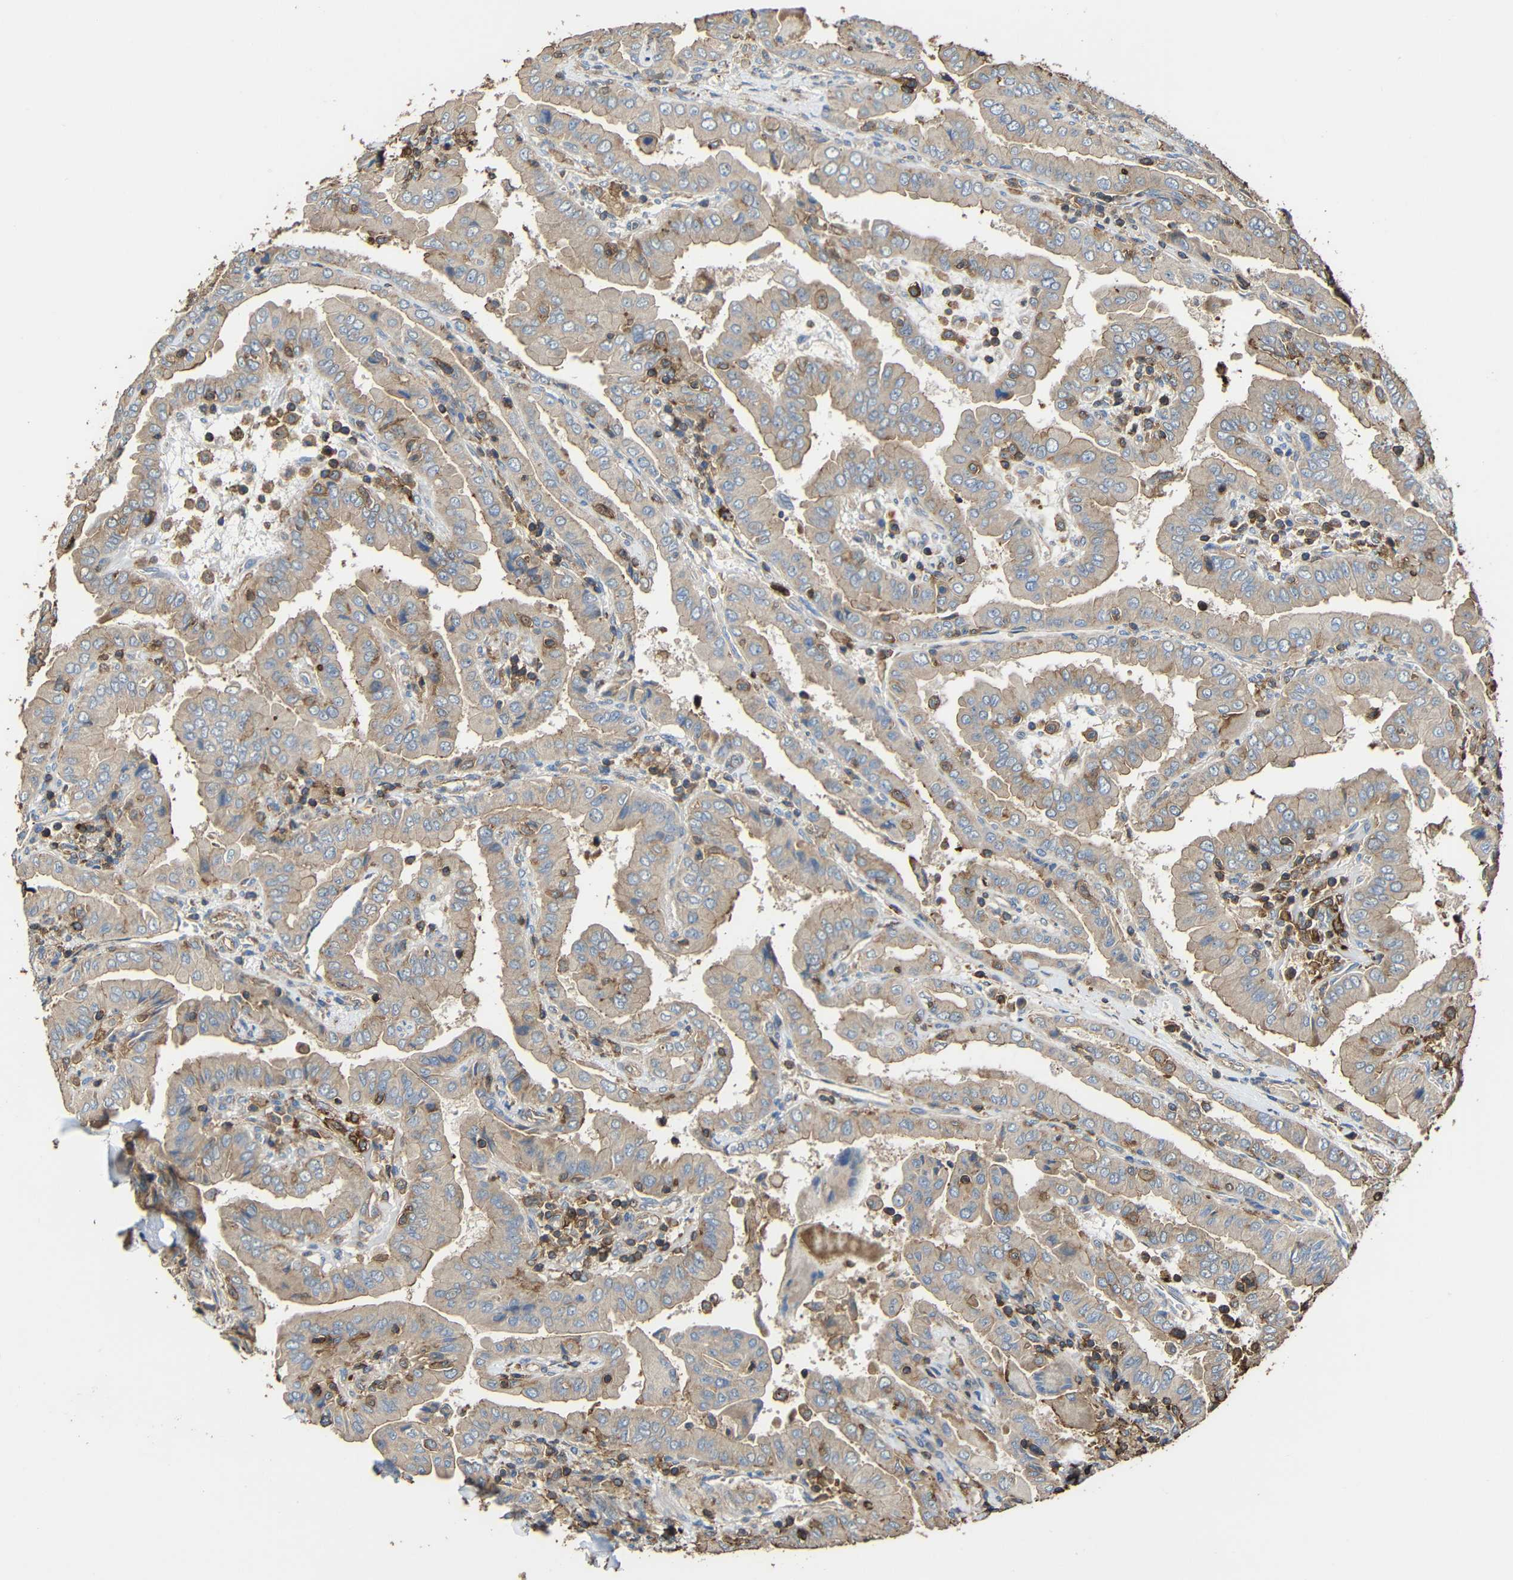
{"staining": {"intensity": "weak", "quantity": "<25%", "location": "cytoplasmic/membranous"}, "tissue": "thyroid cancer", "cell_type": "Tumor cells", "image_type": "cancer", "snomed": [{"axis": "morphology", "description": "Papillary adenocarcinoma, NOS"}, {"axis": "topography", "description": "Thyroid gland"}], "caption": "The image displays no significant positivity in tumor cells of thyroid cancer (papillary adenocarcinoma). (DAB (3,3'-diaminobenzidine) immunohistochemistry (IHC) with hematoxylin counter stain).", "gene": "RHOT2", "patient": {"sex": "male", "age": 33}}